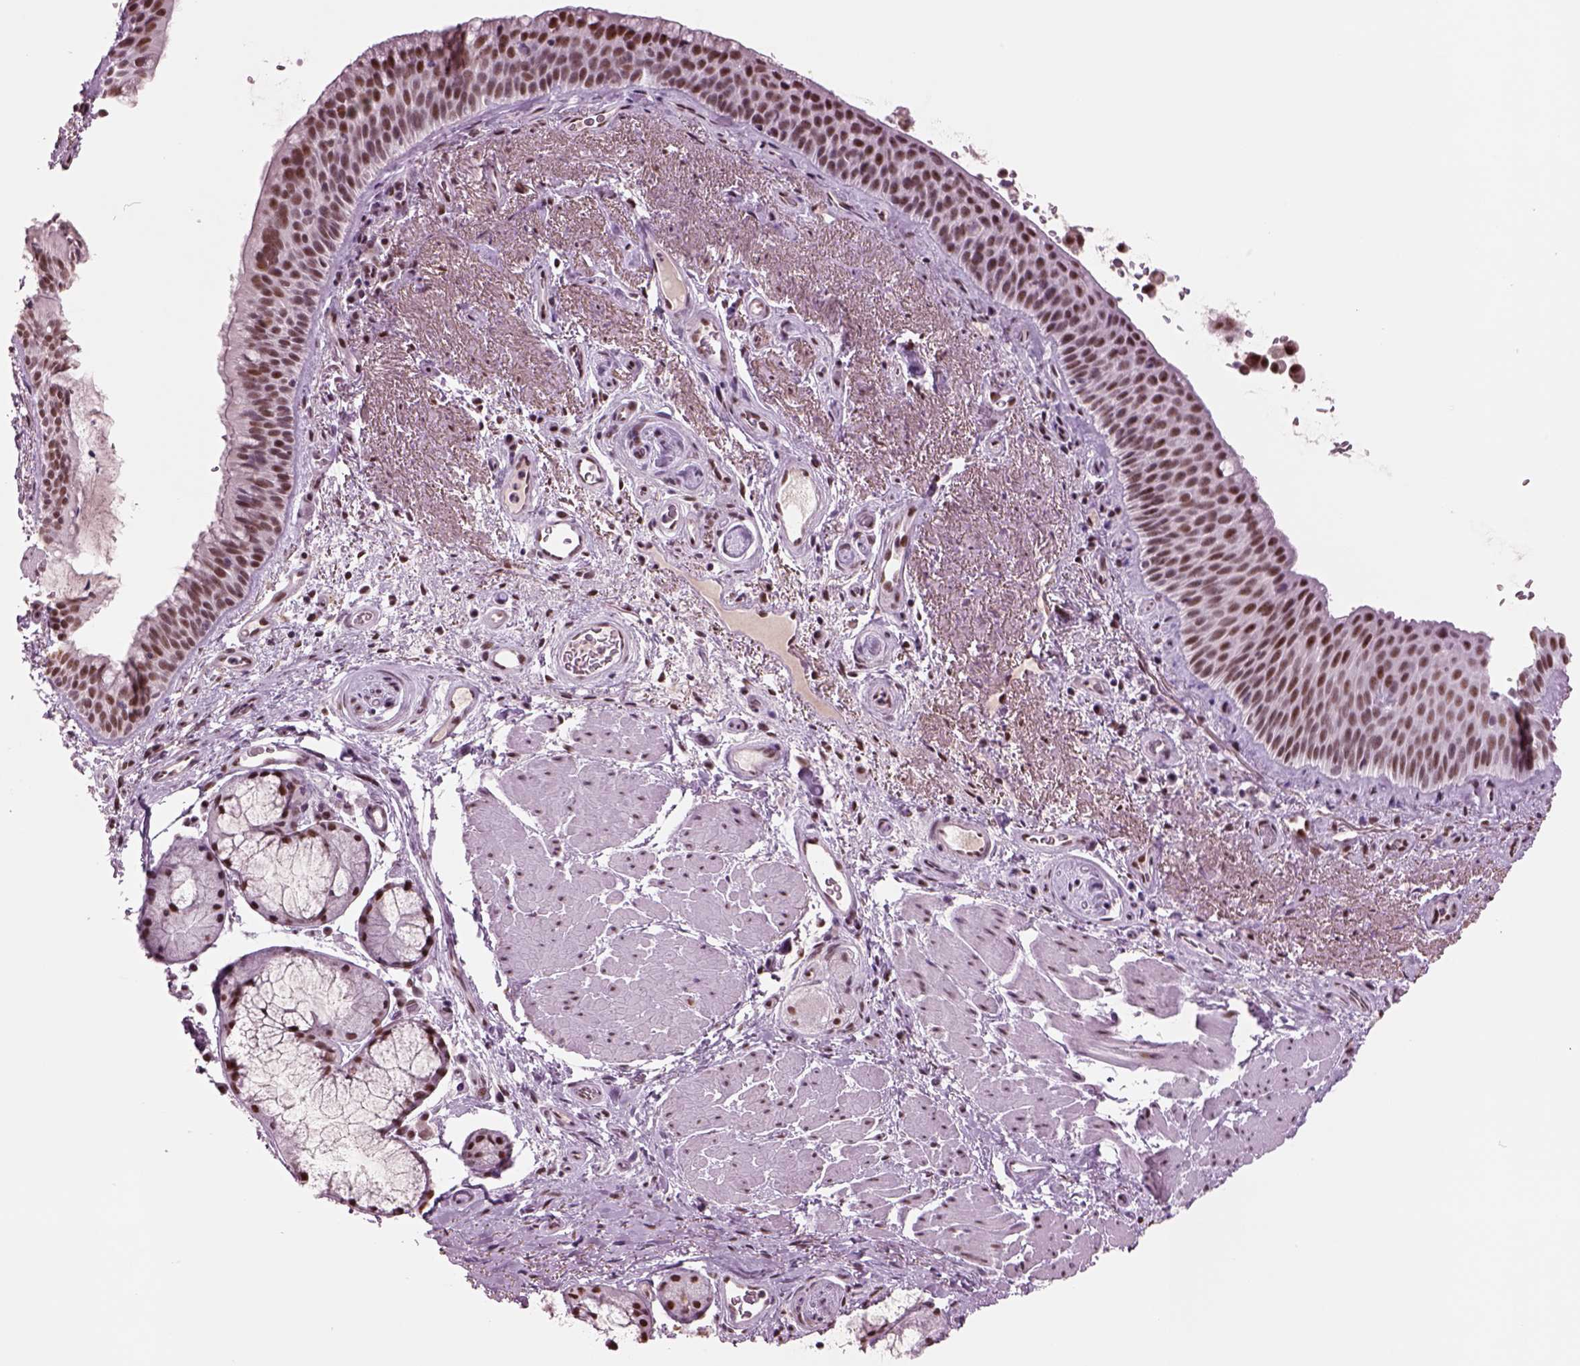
{"staining": {"intensity": "moderate", "quantity": ">75%", "location": "nuclear"}, "tissue": "bronchus", "cell_type": "Respiratory epithelial cells", "image_type": "normal", "snomed": [{"axis": "morphology", "description": "Normal tissue, NOS"}, {"axis": "topography", "description": "Bronchus"}], "caption": "Immunohistochemistry (DAB (3,3'-diaminobenzidine)) staining of normal bronchus shows moderate nuclear protein staining in approximately >75% of respiratory epithelial cells. (DAB IHC with brightfield microscopy, high magnification).", "gene": "SEPHS1", "patient": {"sex": "male", "age": 48}}